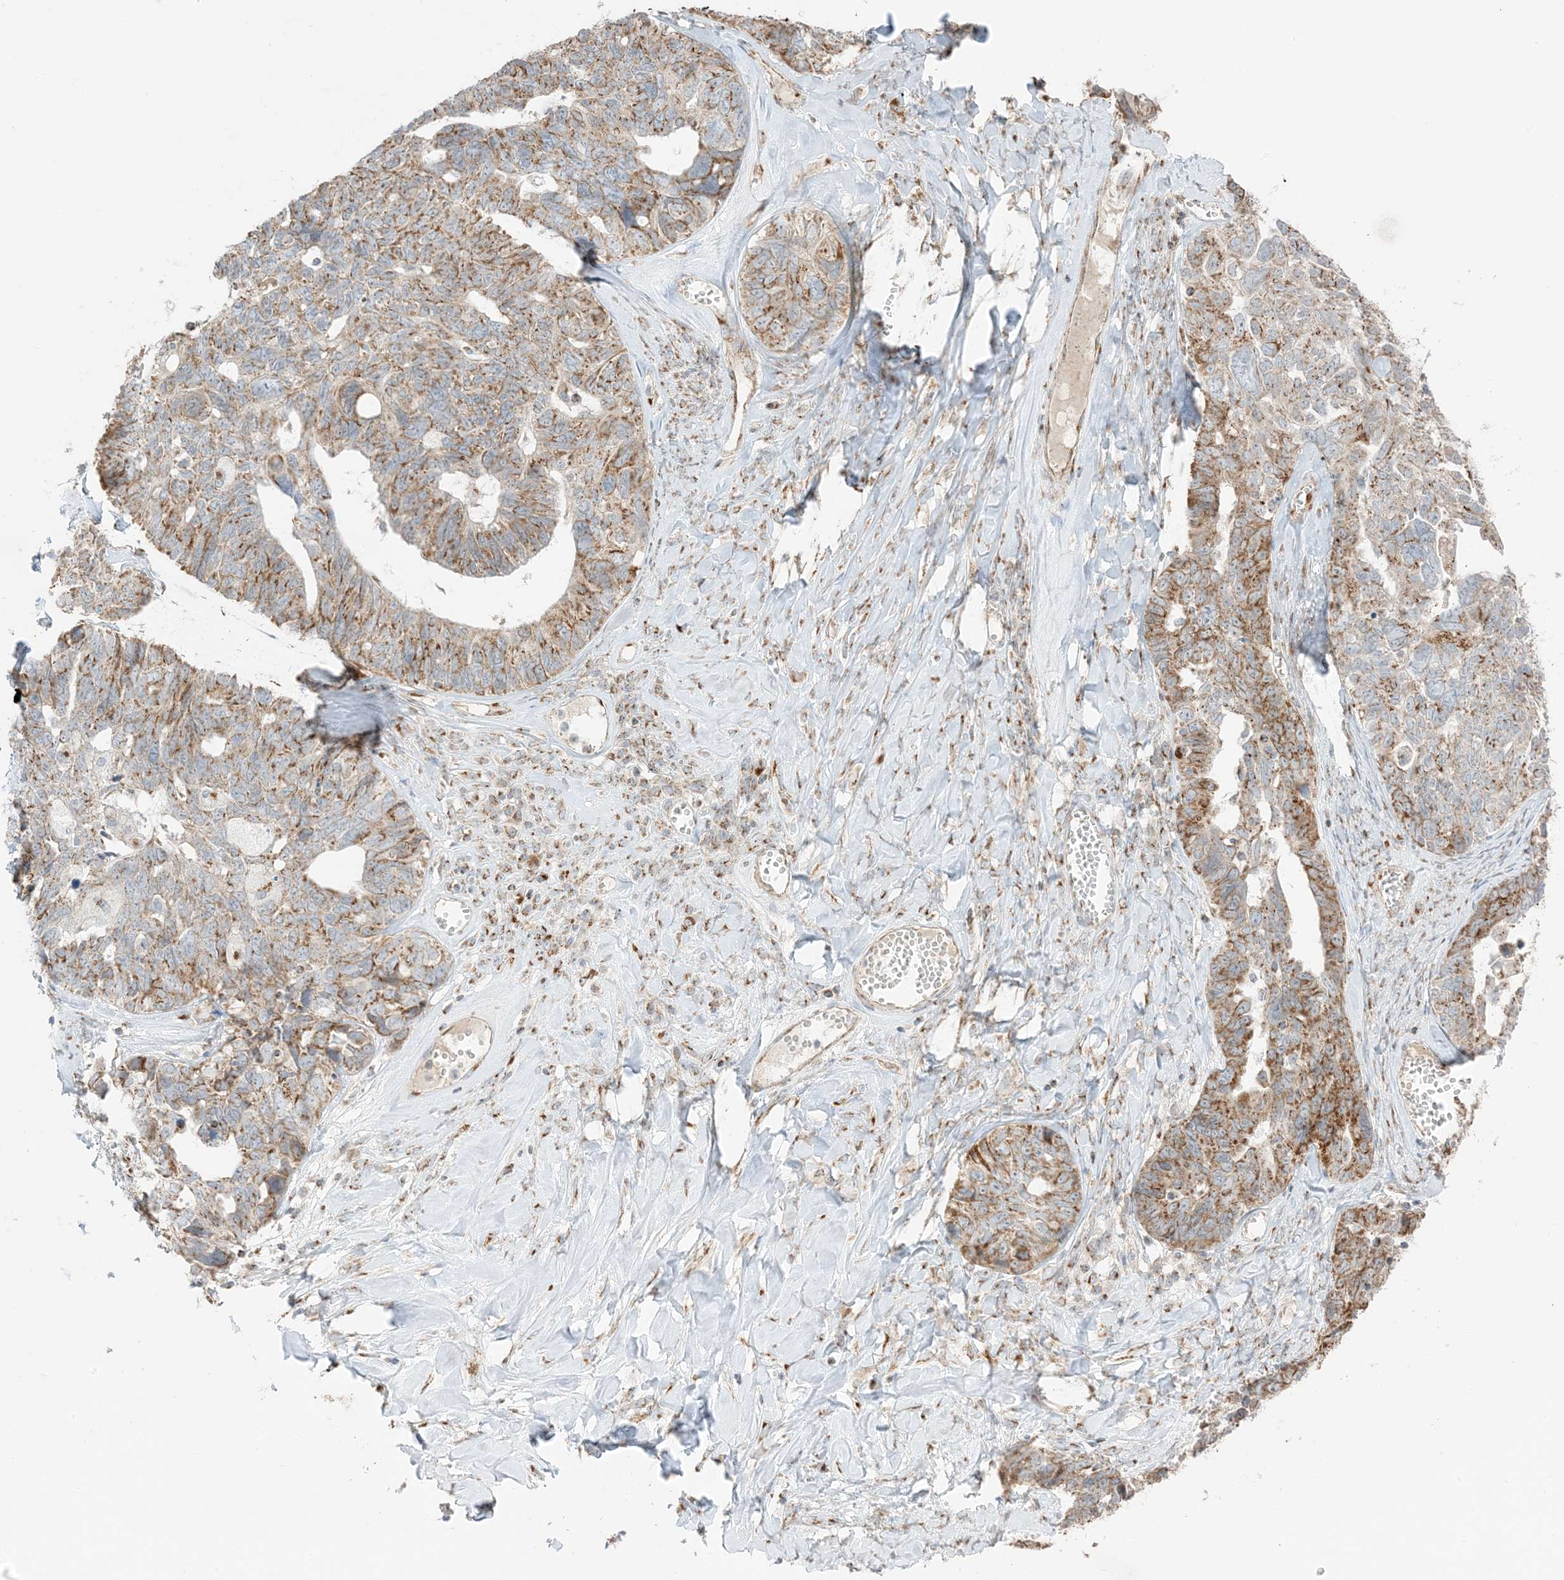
{"staining": {"intensity": "moderate", "quantity": ">75%", "location": "cytoplasmic/membranous"}, "tissue": "ovarian cancer", "cell_type": "Tumor cells", "image_type": "cancer", "snomed": [{"axis": "morphology", "description": "Cystadenocarcinoma, serous, NOS"}, {"axis": "topography", "description": "Ovary"}], "caption": "Protein expression analysis of human ovarian cancer reveals moderate cytoplasmic/membranous positivity in approximately >75% of tumor cells. (IHC, brightfield microscopy, high magnification).", "gene": "SLC25A12", "patient": {"sex": "female", "age": 79}}